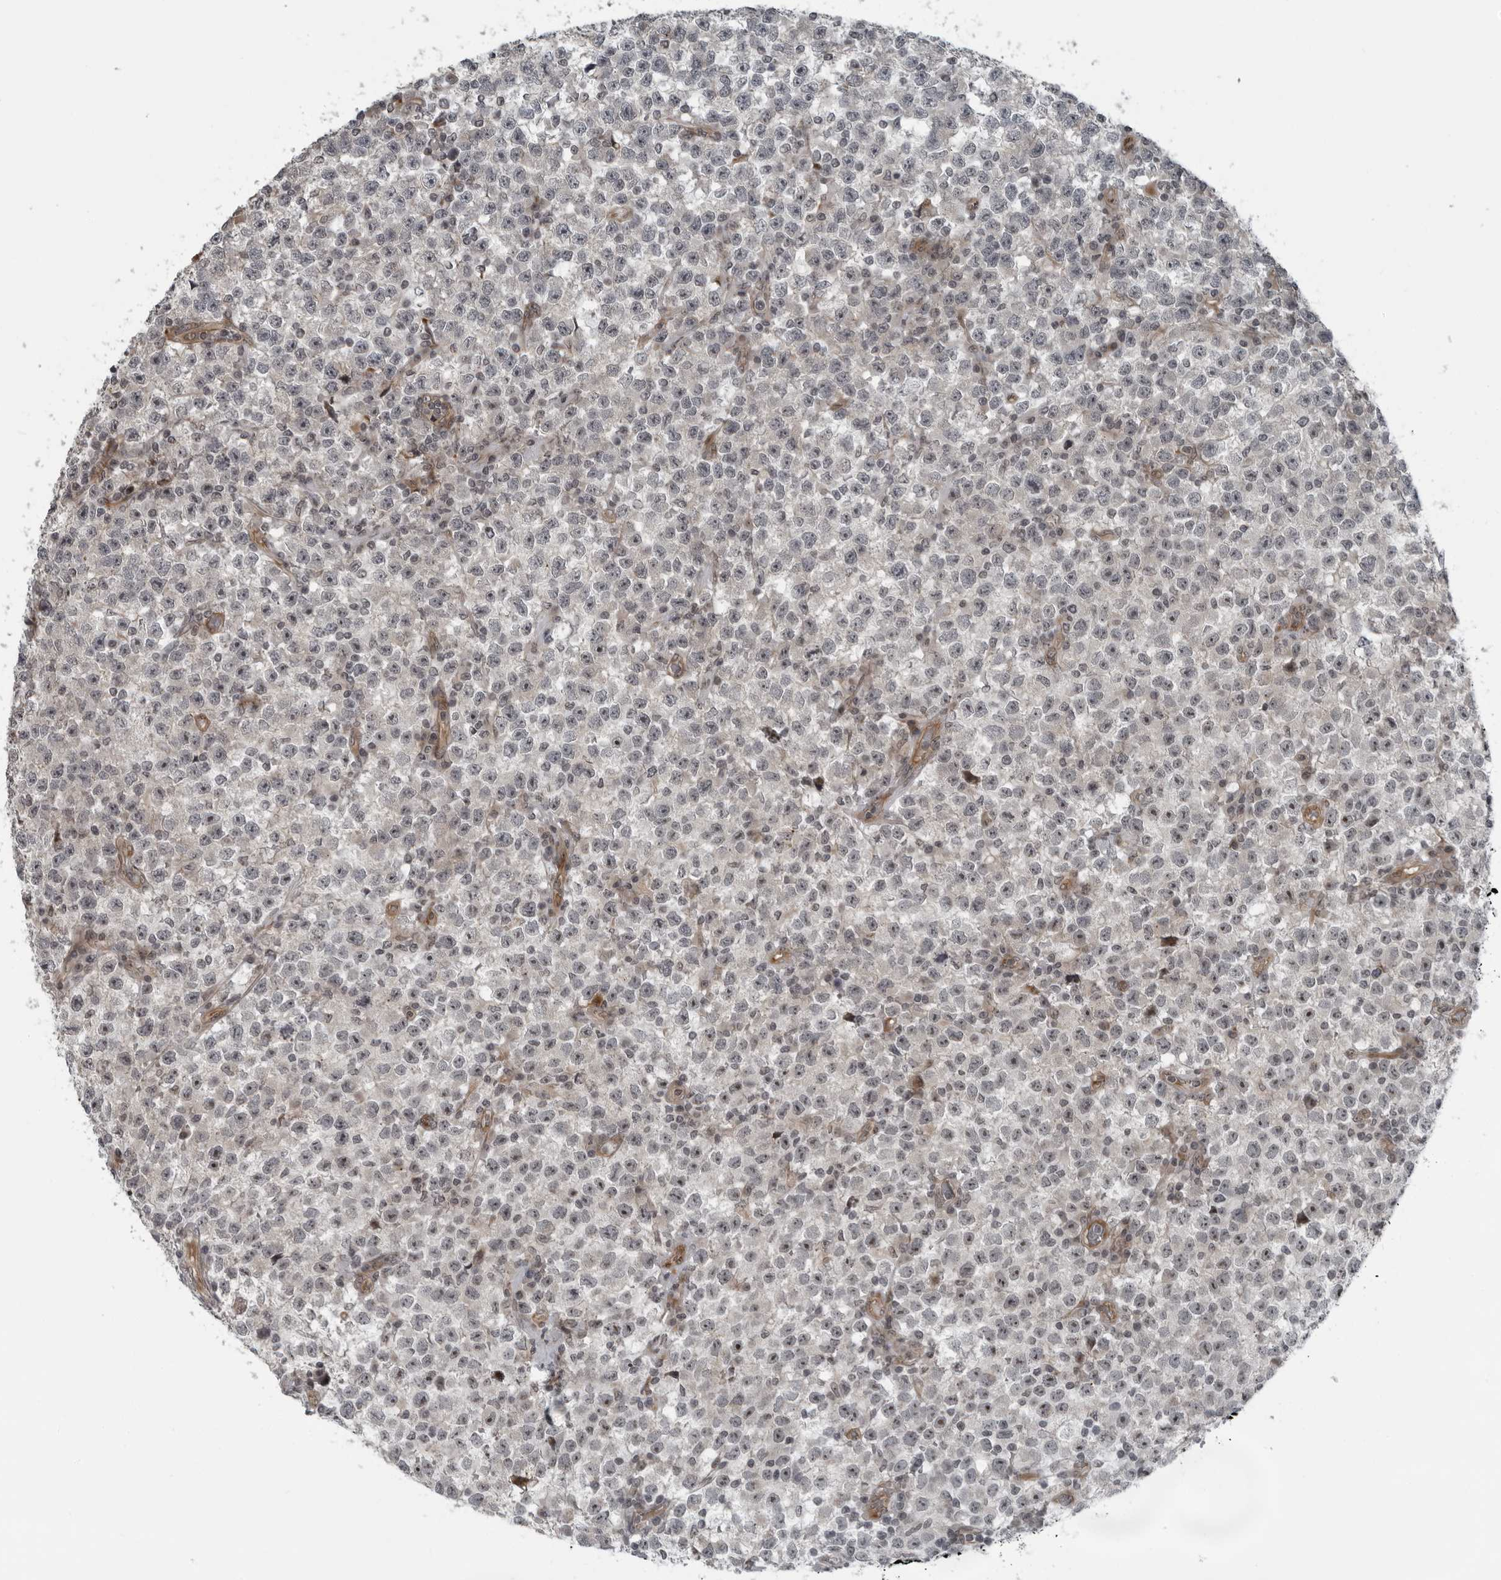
{"staining": {"intensity": "moderate", "quantity": "<25%", "location": "nuclear"}, "tissue": "testis cancer", "cell_type": "Tumor cells", "image_type": "cancer", "snomed": [{"axis": "morphology", "description": "Seminoma, NOS"}, {"axis": "topography", "description": "Testis"}], "caption": "DAB immunohistochemical staining of human testis seminoma demonstrates moderate nuclear protein positivity in about <25% of tumor cells. (DAB (3,3'-diaminobenzidine) IHC with brightfield microscopy, high magnification).", "gene": "FAM102B", "patient": {"sex": "male", "age": 22}}